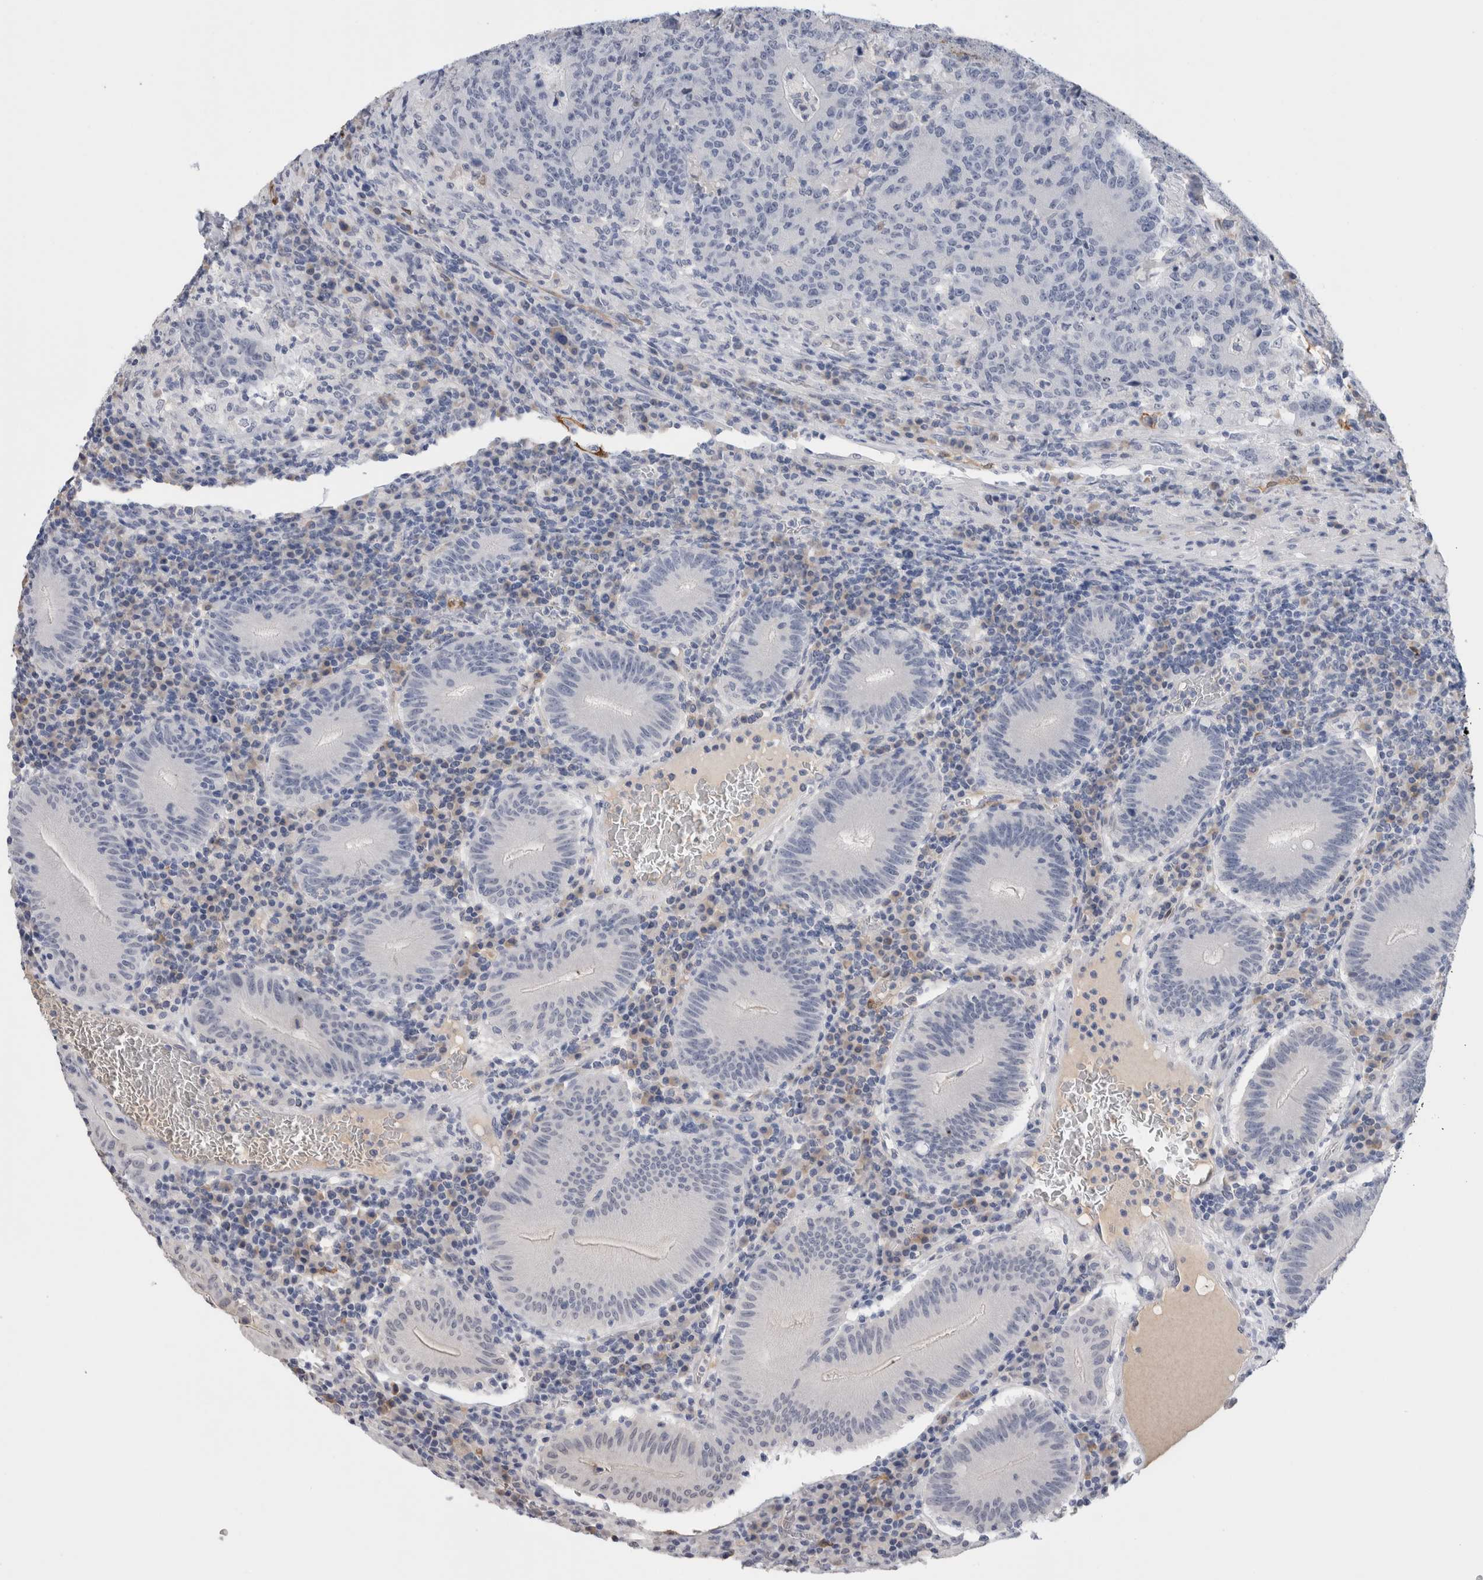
{"staining": {"intensity": "negative", "quantity": "none", "location": "none"}, "tissue": "colorectal cancer", "cell_type": "Tumor cells", "image_type": "cancer", "snomed": [{"axis": "morphology", "description": "Adenocarcinoma, NOS"}, {"axis": "topography", "description": "Colon"}], "caption": "Immunohistochemistry micrograph of neoplastic tissue: colorectal cancer stained with DAB (3,3'-diaminobenzidine) reveals no significant protein staining in tumor cells.", "gene": "FABP4", "patient": {"sex": "female", "age": 75}}